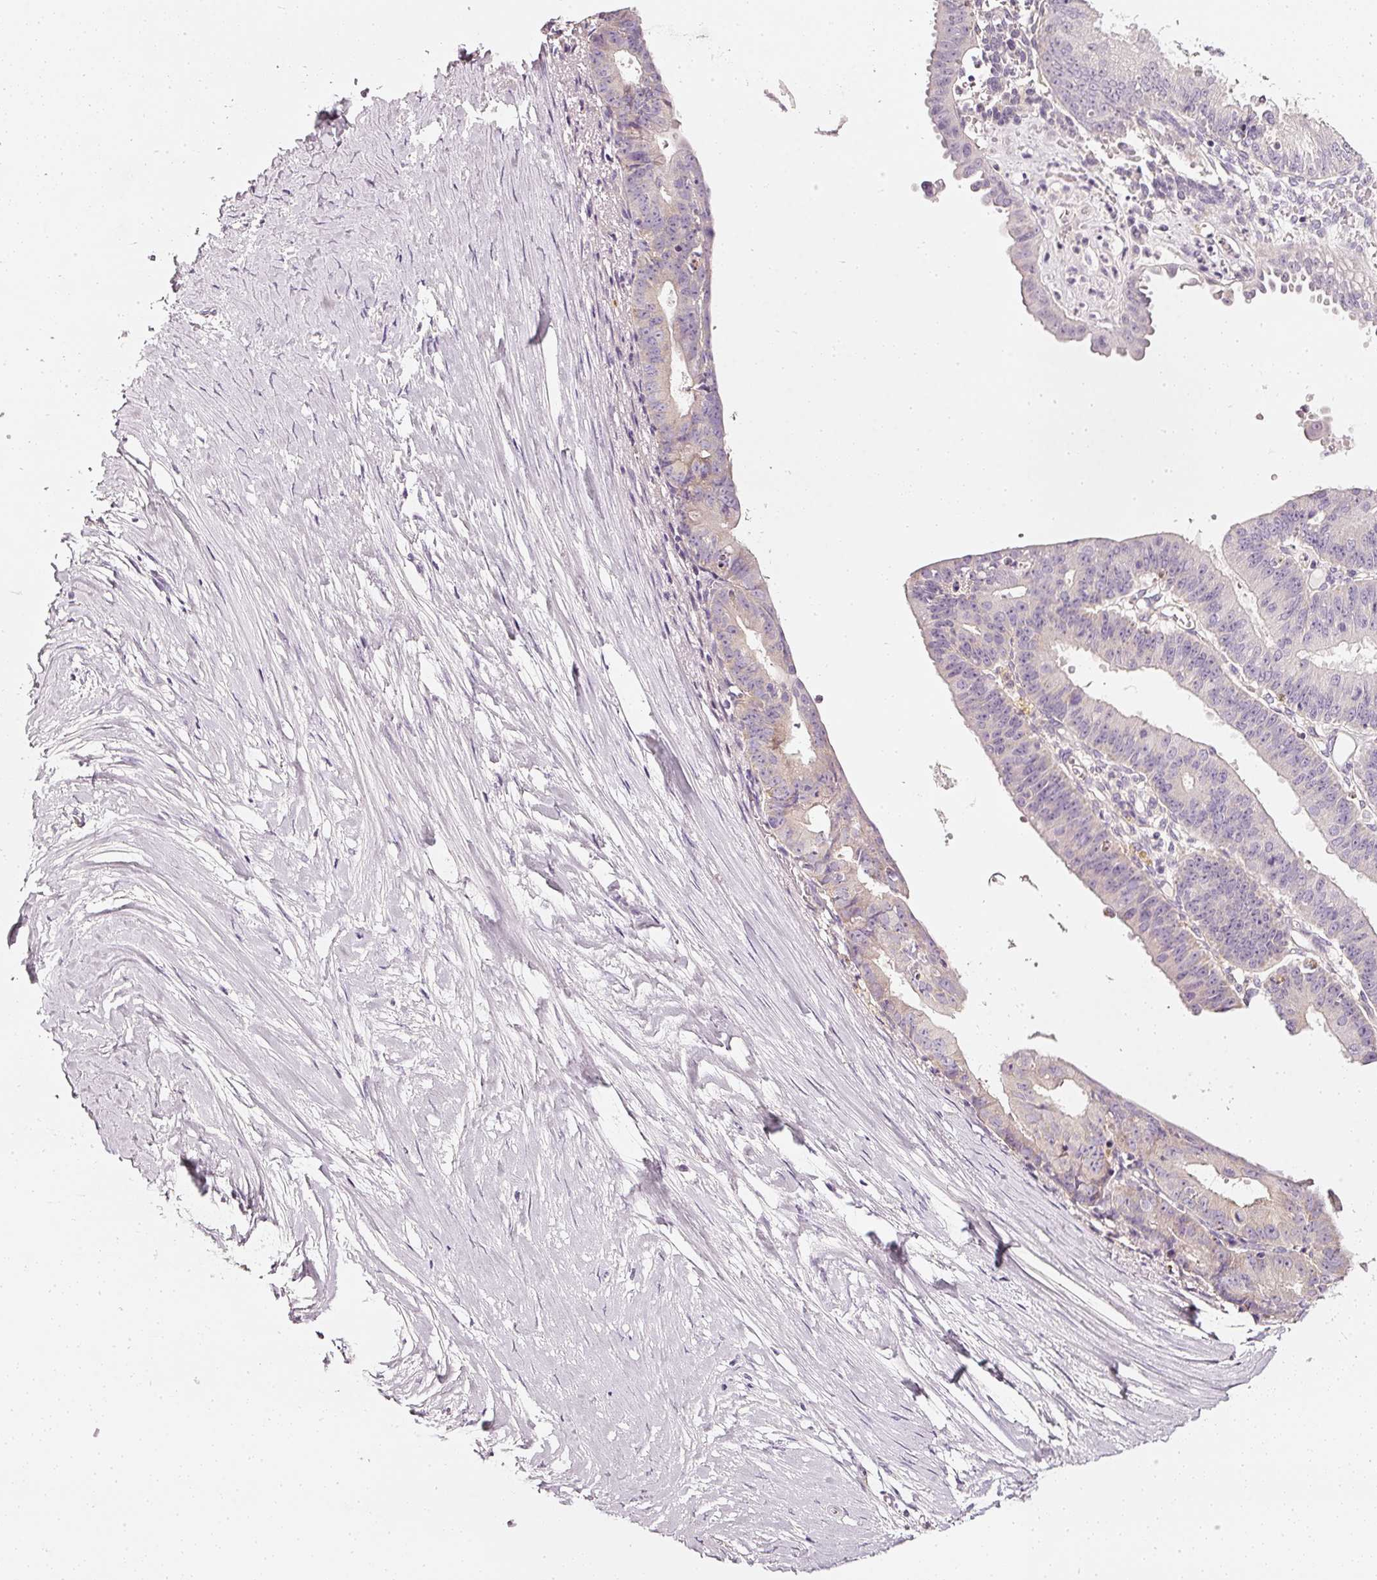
{"staining": {"intensity": "negative", "quantity": "none", "location": "none"}, "tissue": "ovarian cancer", "cell_type": "Tumor cells", "image_type": "cancer", "snomed": [{"axis": "morphology", "description": "Carcinoma, endometroid"}, {"axis": "topography", "description": "Ovary"}], "caption": "Immunohistochemical staining of human ovarian cancer displays no significant expression in tumor cells. (Brightfield microscopy of DAB IHC at high magnification).", "gene": "CNP", "patient": {"sex": "female", "age": 42}}